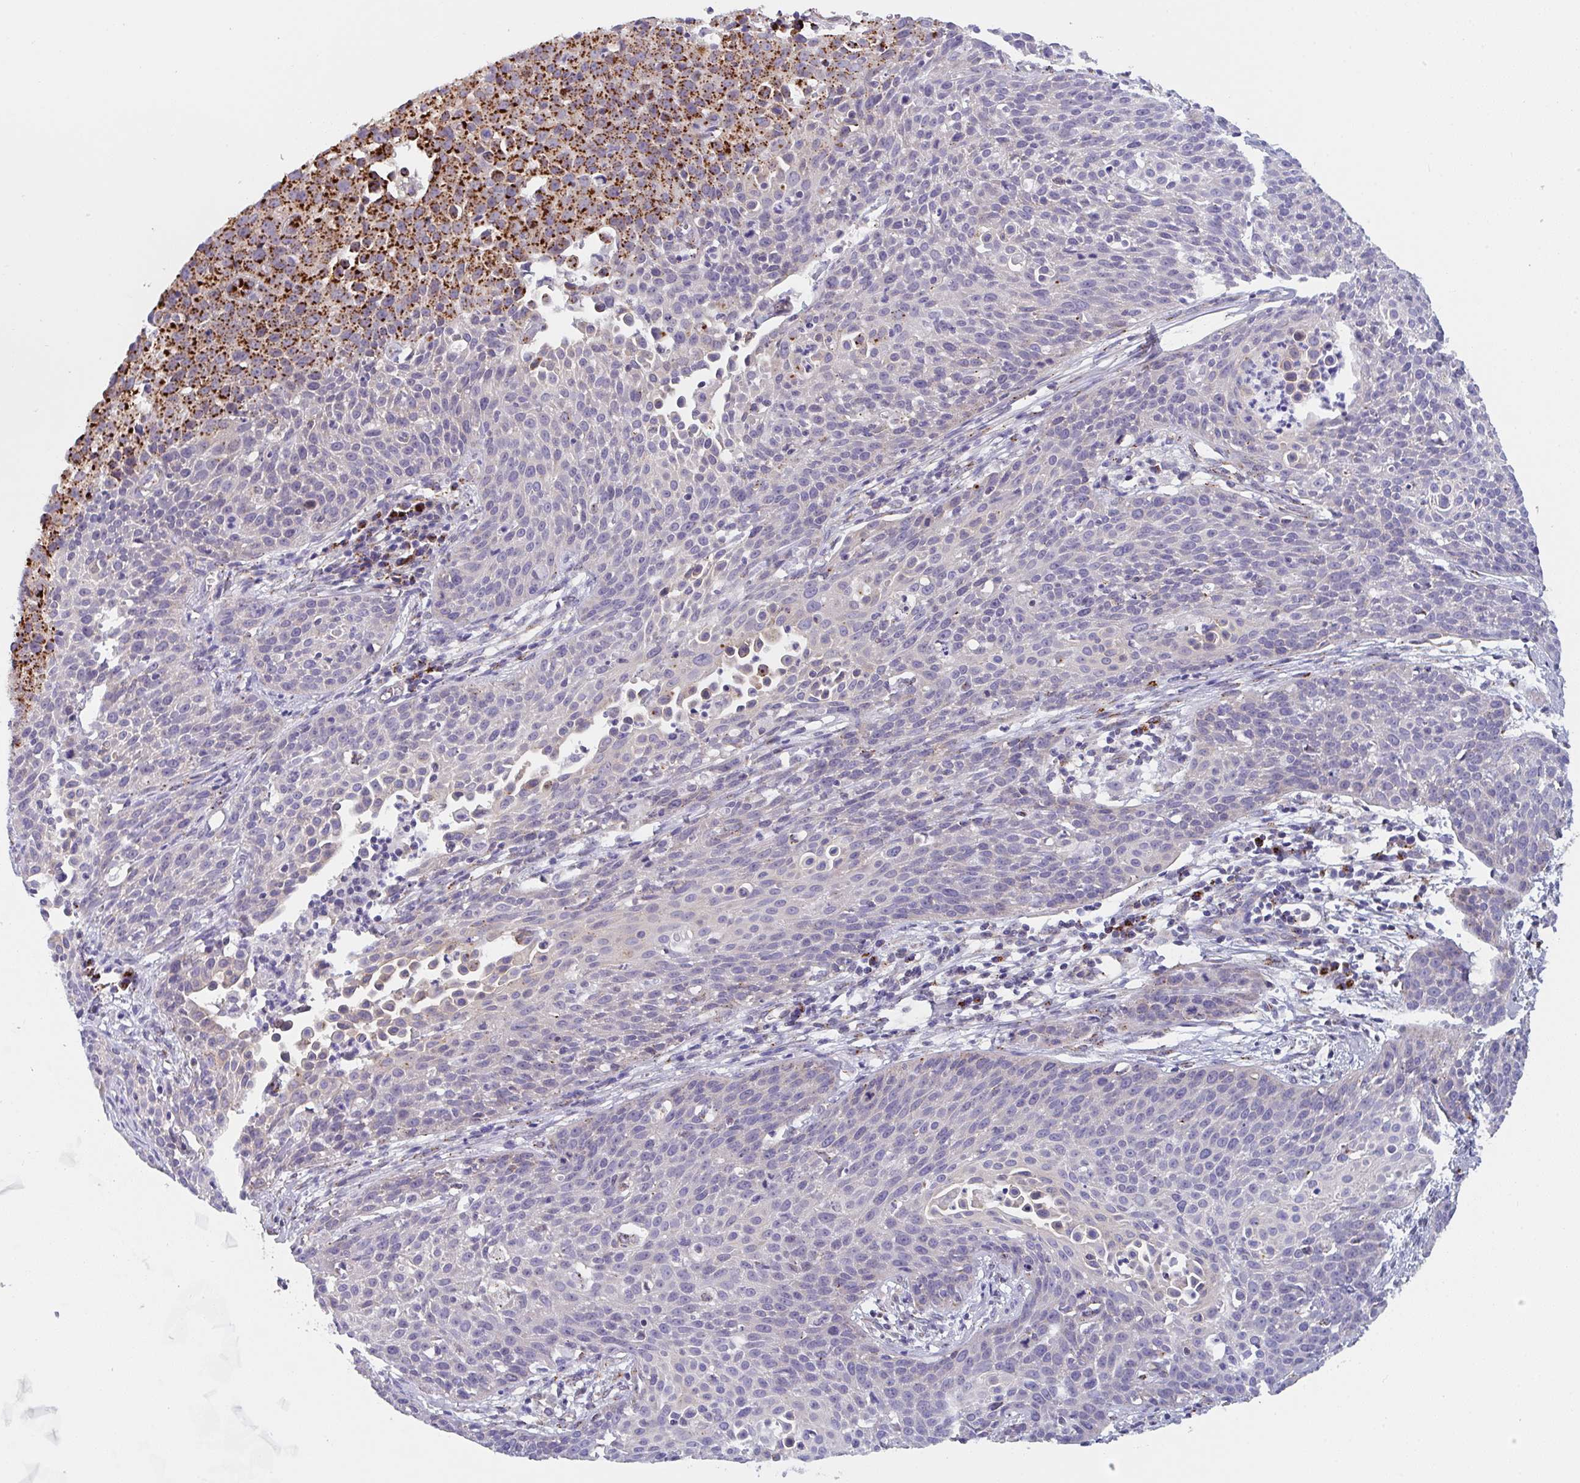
{"staining": {"intensity": "strong", "quantity": "<25%", "location": "cytoplasmic/membranous"}, "tissue": "cervical cancer", "cell_type": "Tumor cells", "image_type": "cancer", "snomed": [{"axis": "morphology", "description": "Squamous cell carcinoma, NOS"}, {"axis": "topography", "description": "Cervix"}], "caption": "A histopathology image of human cervical cancer (squamous cell carcinoma) stained for a protein demonstrates strong cytoplasmic/membranous brown staining in tumor cells.", "gene": "PROSER3", "patient": {"sex": "female", "age": 38}}